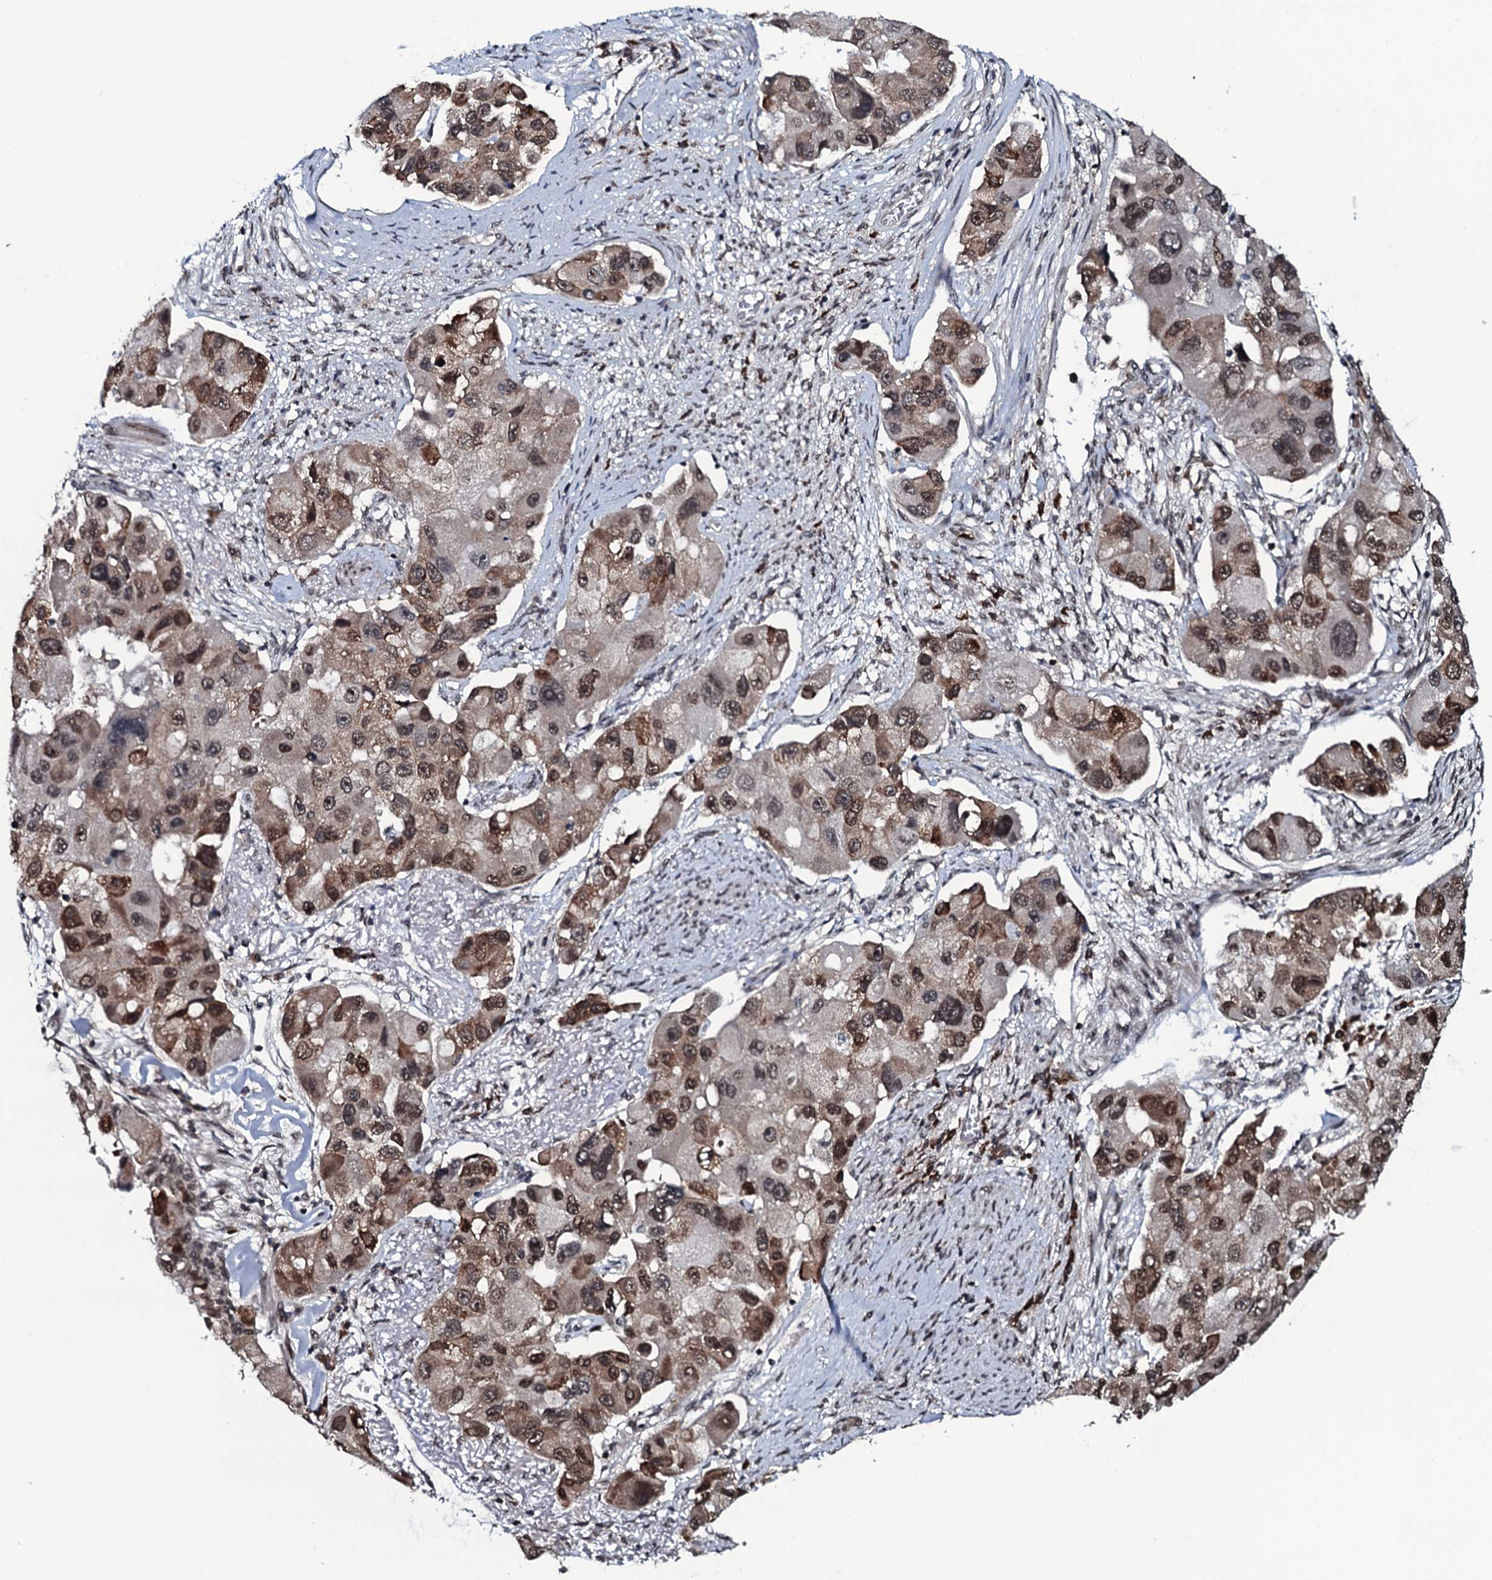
{"staining": {"intensity": "moderate", "quantity": ">75%", "location": "nuclear"}, "tissue": "lung cancer", "cell_type": "Tumor cells", "image_type": "cancer", "snomed": [{"axis": "morphology", "description": "Adenocarcinoma, NOS"}, {"axis": "topography", "description": "Lung"}], "caption": "This is an image of IHC staining of lung cancer, which shows moderate staining in the nuclear of tumor cells.", "gene": "HDDC3", "patient": {"sex": "female", "age": 54}}